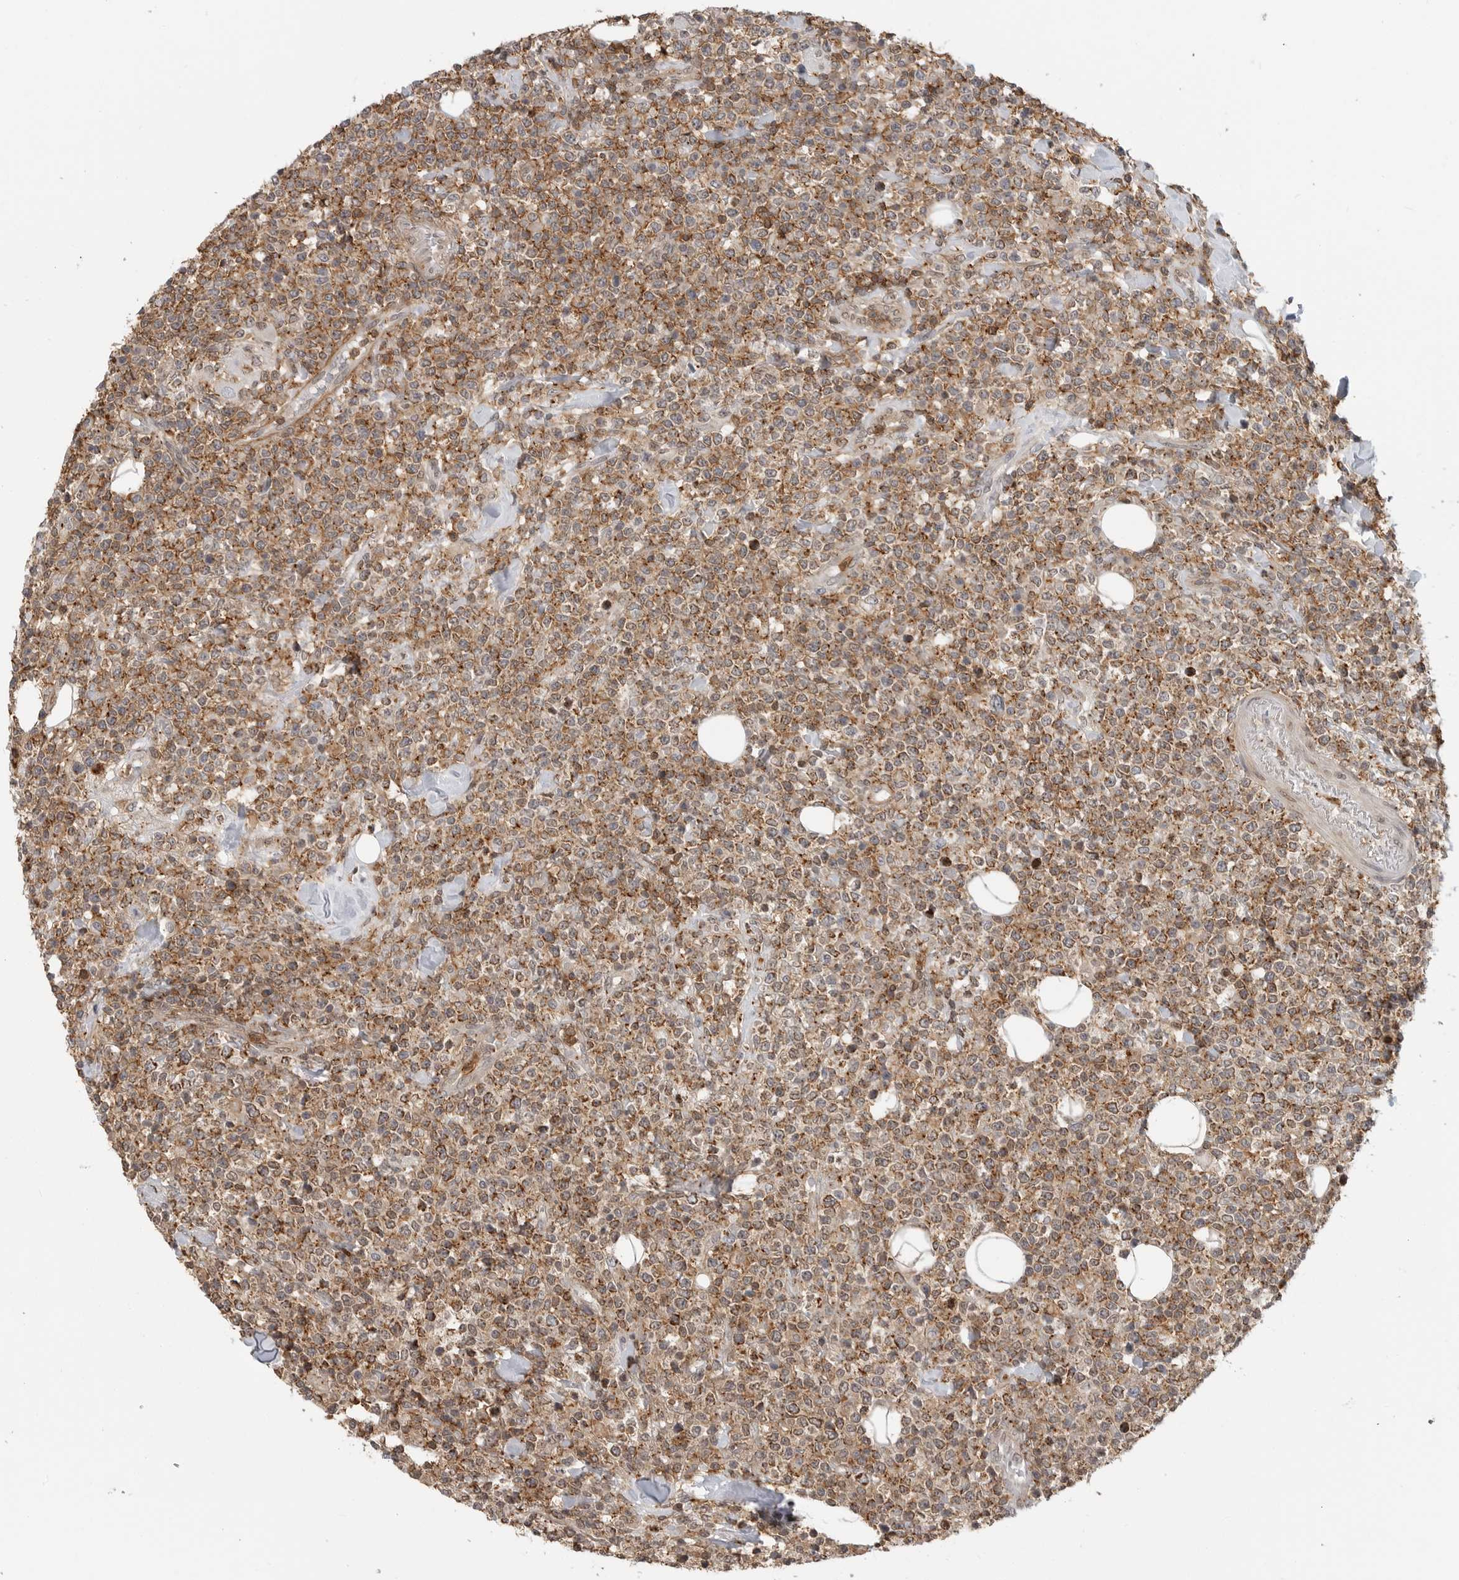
{"staining": {"intensity": "moderate", "quantity": ">75%", "location": "cytoplasmic/membranous"}, "tissue": "lymphoma", "cell_type": "Tumor cells", "image_type": "cancer", "snomed": [{"axis": "morphology", "description": "Malignant lymphoma, non-Hodgkin's type, High grade"}, {"axis": "topography", "description": "Colon"}], "caption": "Brown immunohistochemical staining in lymphoma demonstrates moderate cytoplasmic/membranous positivity in approximately >75% of tumor cells.", "gene": "ANXA11", "patient": {"sex": "female", "age": 53}}